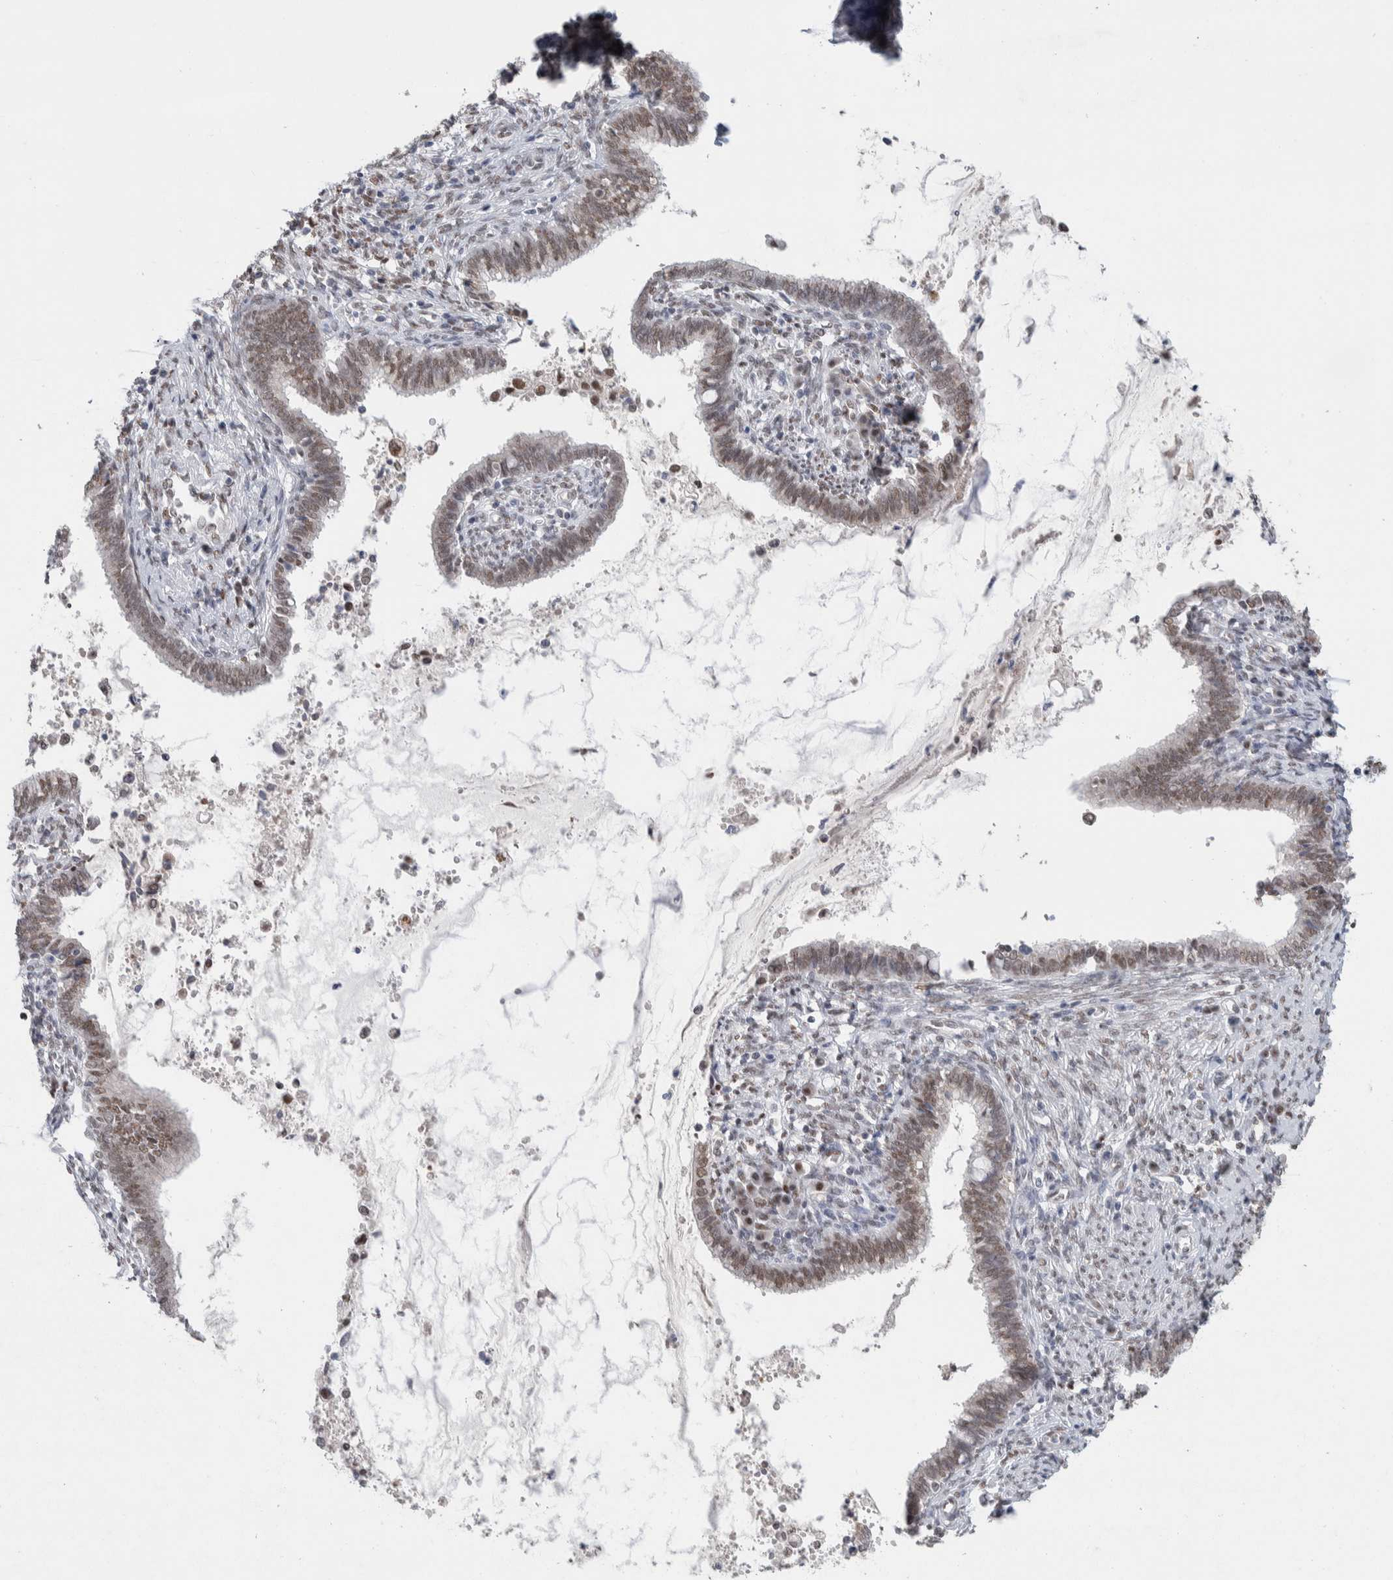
{"staining": {"intensity": "moderate", "quantity": ">75%", "location": "nuclear"}, "tissue": "cervical cancer", "cell_type": "Tumor cells", "image_type": "cancer", "snomed": [{"axis": "morphology", "description": "Adenocarcinoma, NOS"}, {"axis": "topography", "description": "Cervix"}], "caption": "Immunohistochemical staining of adenocarcinoma (cervical) demonstrates medium levels of moderate nuclear protein positivity in about >75% of tumor cells.", "gene": "PRMT1", "patient": {"sex": "female", "age": 44}}